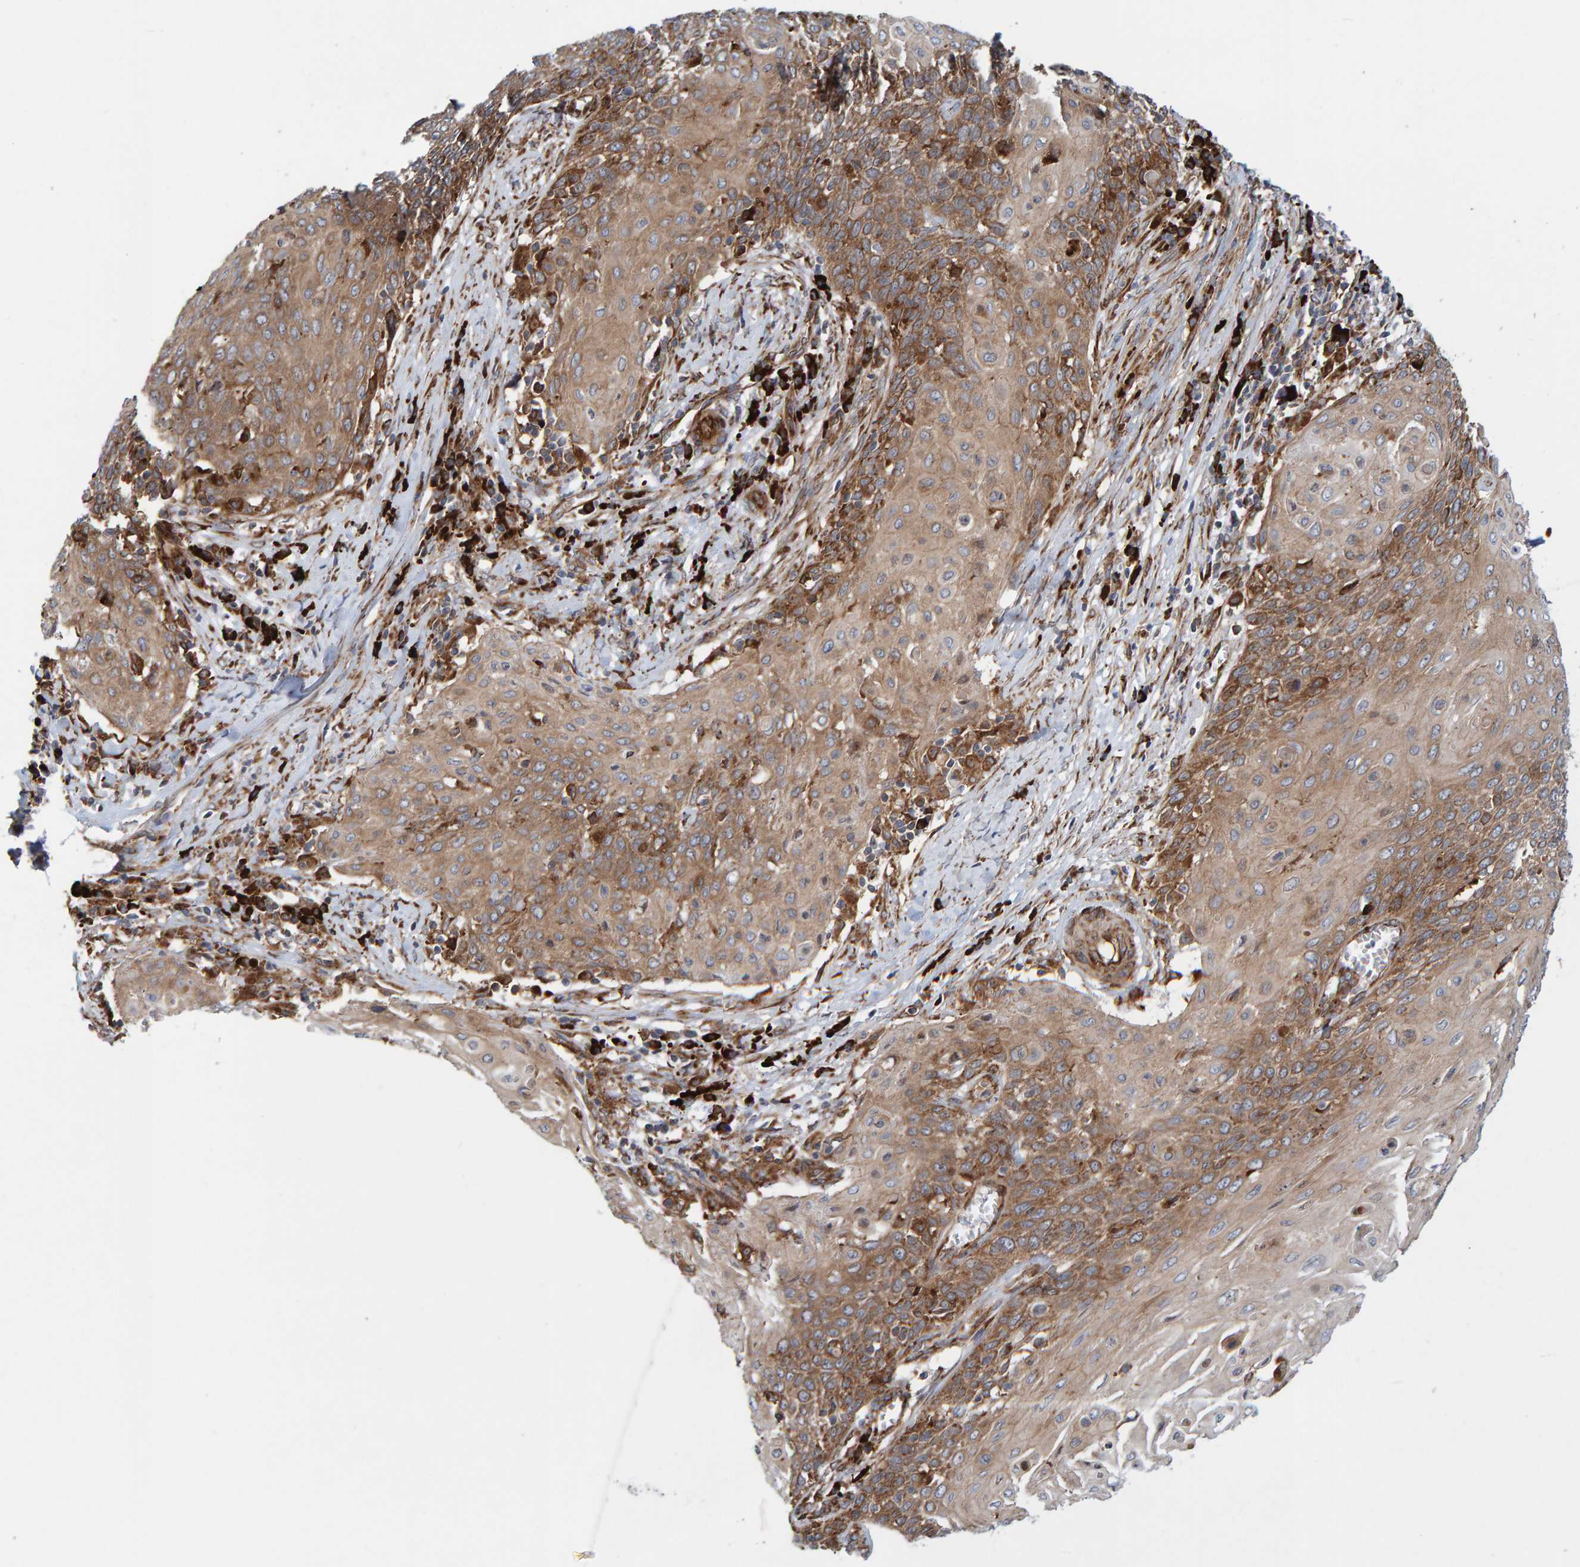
{"staining": {"intensity": "moderate", "quantity": ">75%", "location": "cytoplasmic/membranous"}, "tissue": "cervical cancer", "cell_type": "Tumor cells", "image_type": "cancer", "snomed": [{"axis": "morphology", "description": "Squamous cell carcinoma, NOS"}, {"axis": "topography", "description": "Cervix"}], "caption": "IHC photomicrograph of neoplastic tissue: cervical cancer (squamous cell carcinoma) stained using IHC displays medium levels of moderate protein expression localized specifically in the cytoplasmic/membranous of tumor cells, appearing as a cytoplasmic/membranous brown color.", "gene": "KIAA0753", "patient": {"sex": "female", "age": 39}}